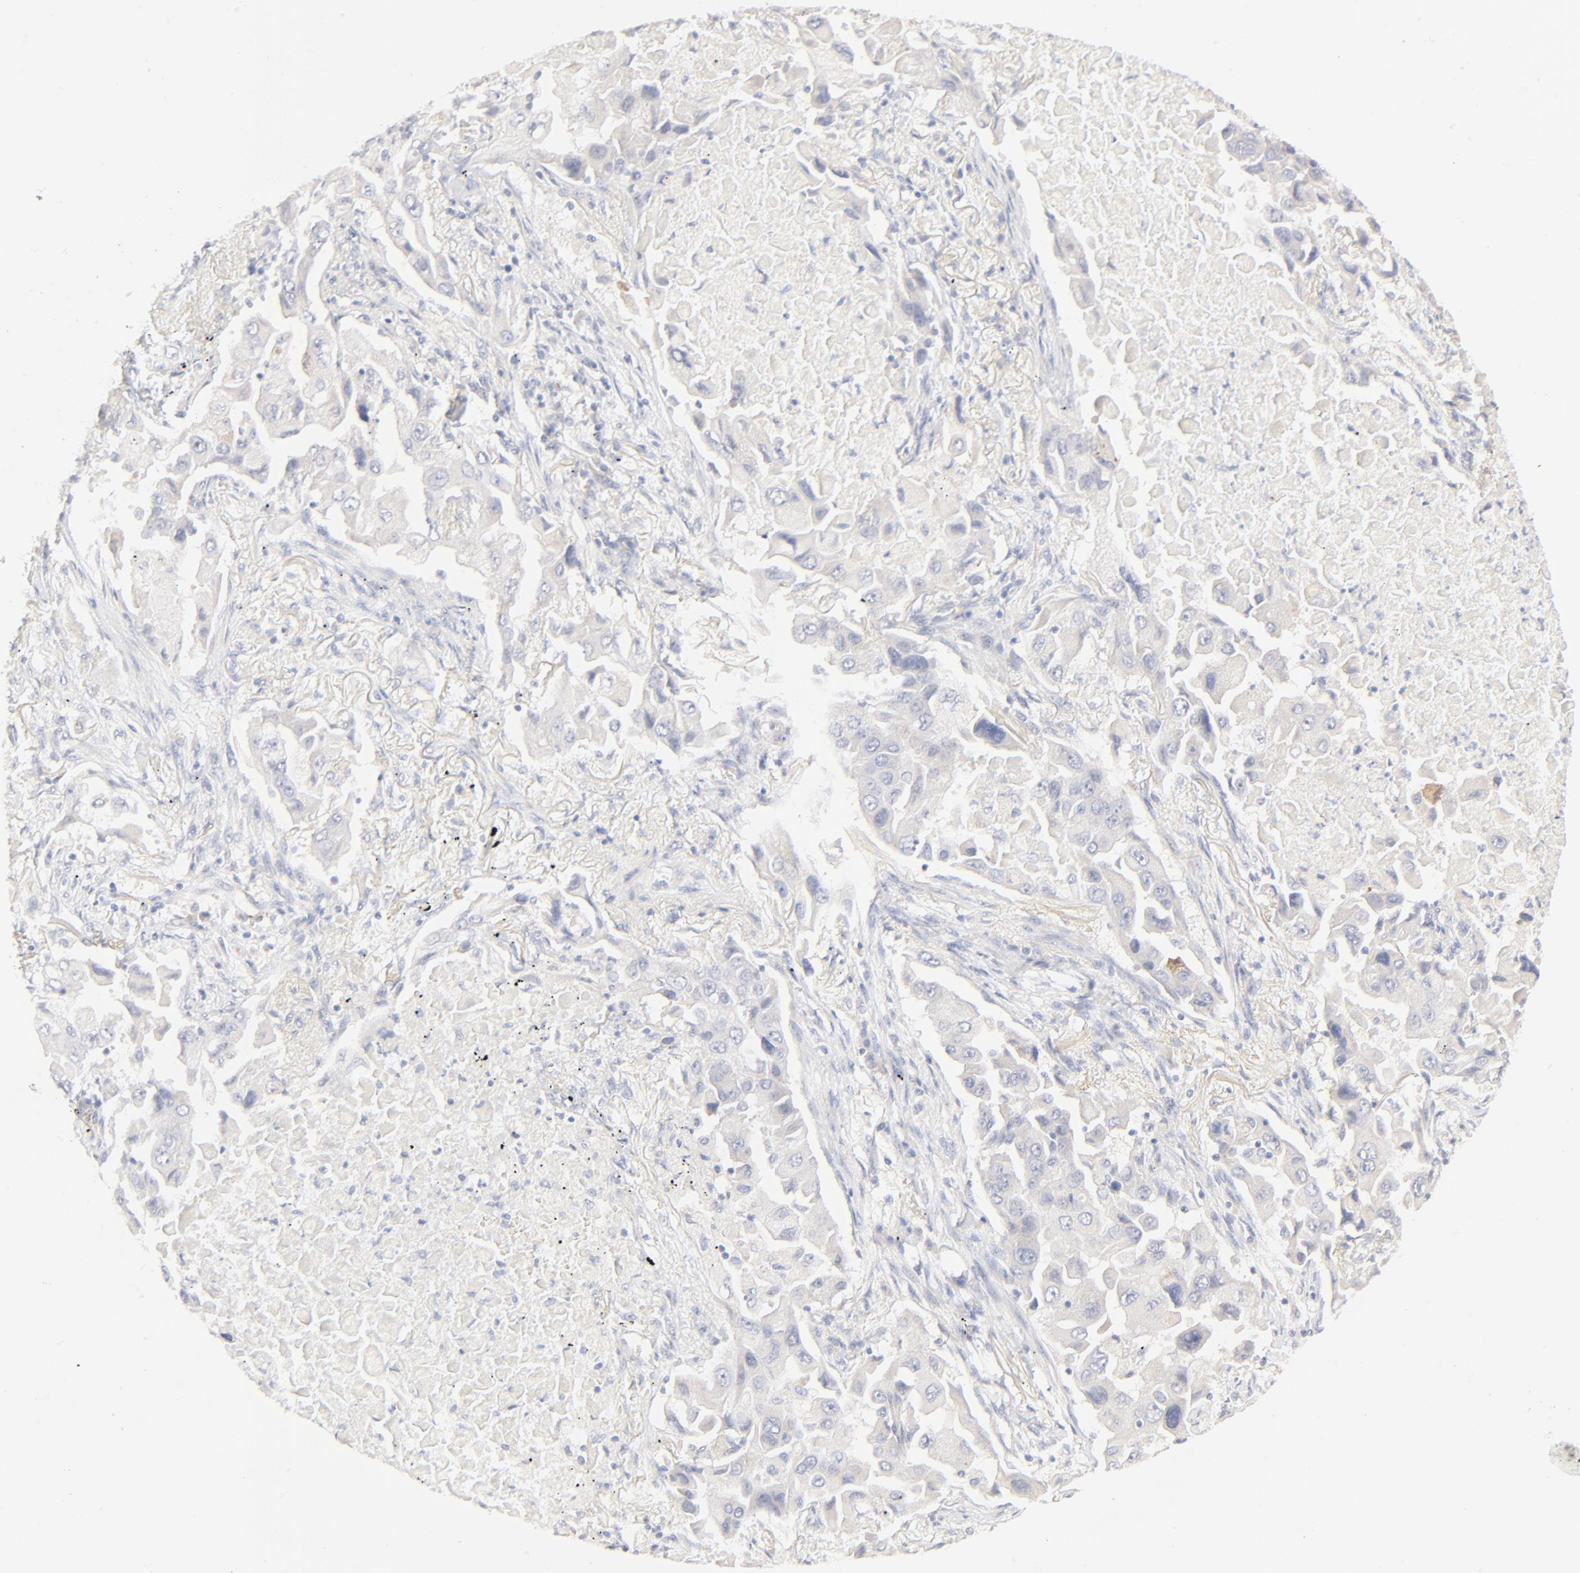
{"staining": {"intensity": "negative", "quantity": "none", "location": "none"}, "tissue": "lung cancer", "cell_type": "Tumor cells", "image_type": "cancer", "snomed": [{"axis": "morphology", "description": "Adenocarcinoma, NOS"}, {"axis": "topography", "description": "Lung"}], "caption": "DAB (3,3'-diaminobenzidine) immunohistochemical staining of lung cancer (adenocarcinoma) displays no significant positivity in tumor cells.", "gene": "NKX2-2", "patient": {"sex": "female", "age": 65}}